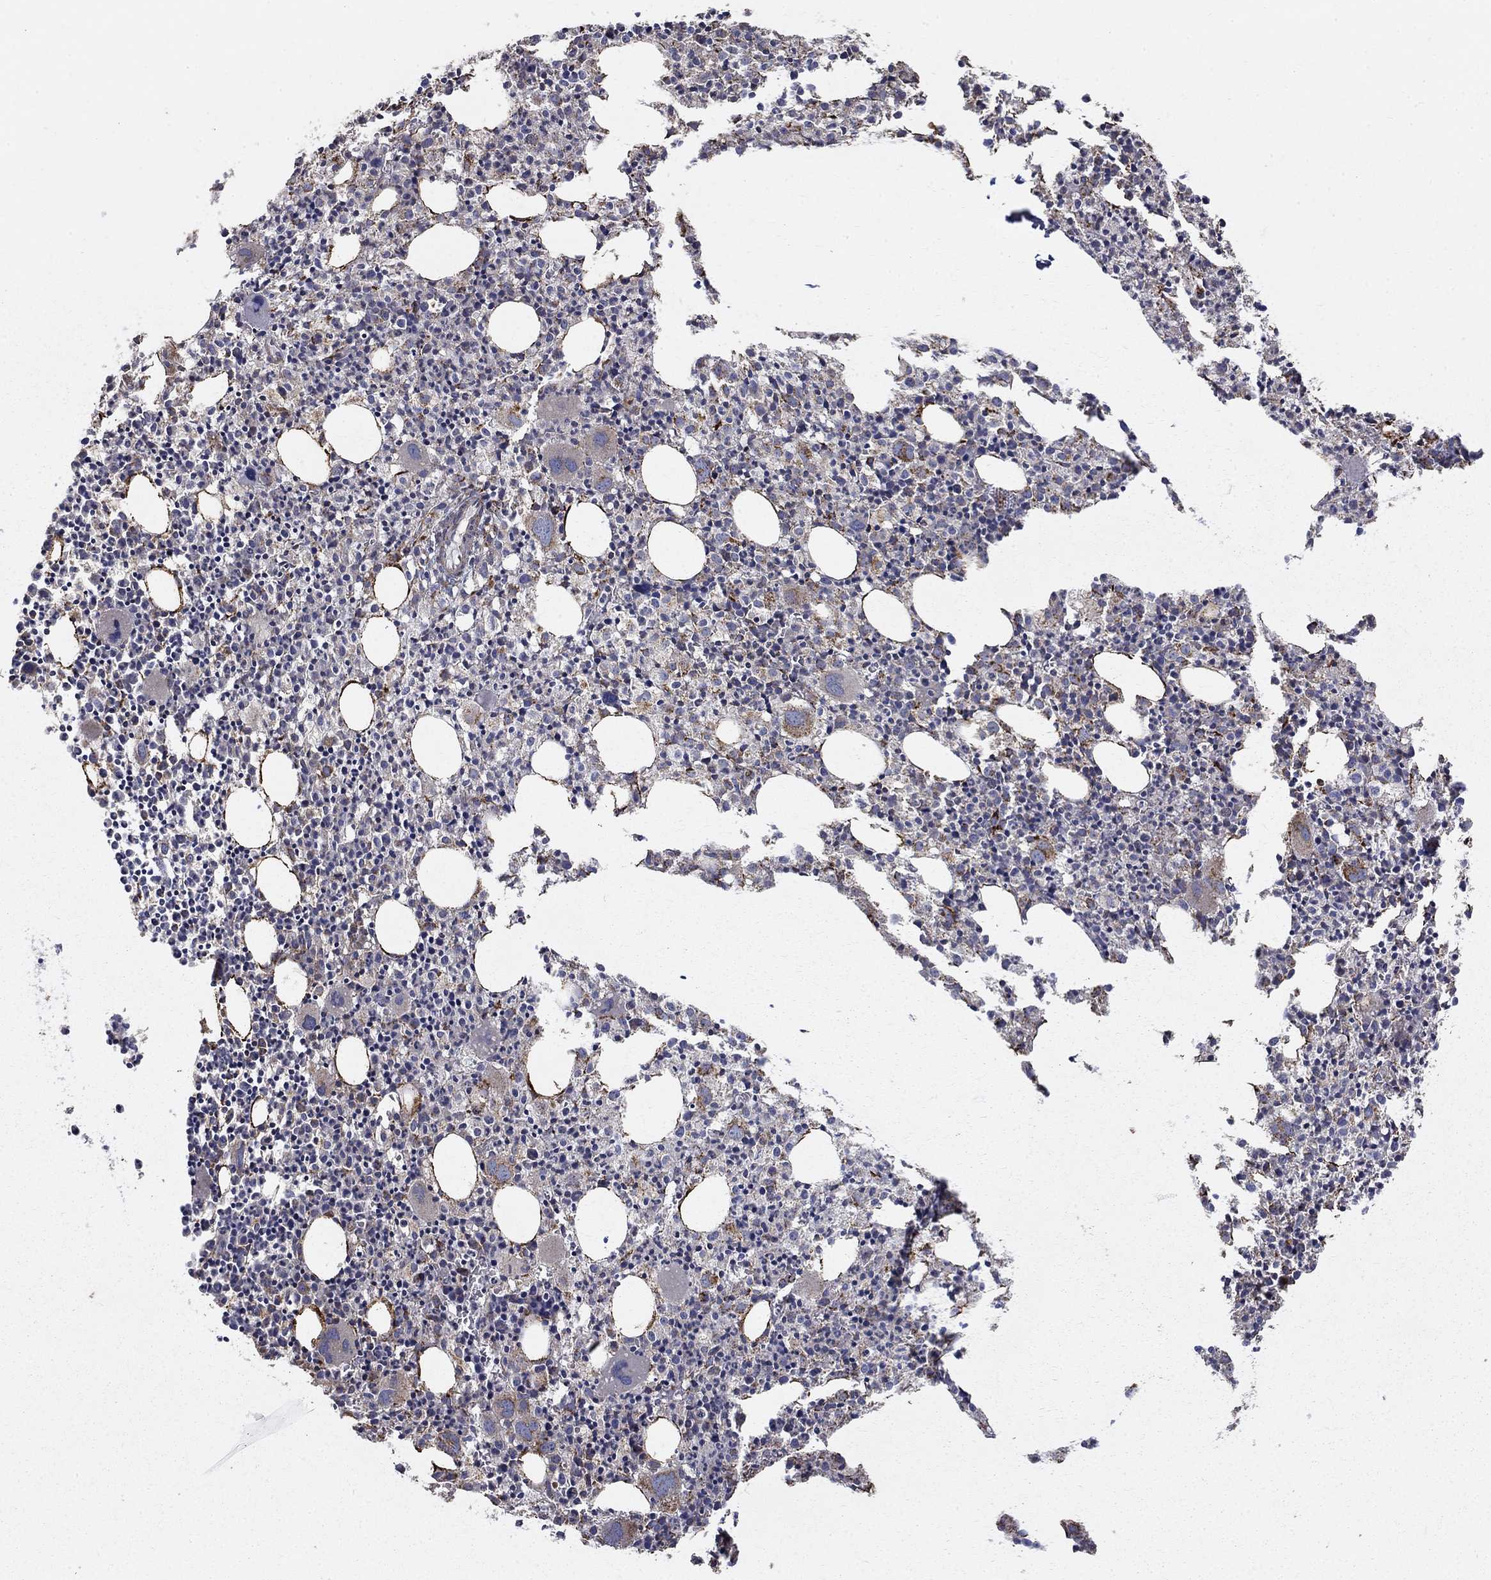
{"staining": {"intensity": "strong", "quantity": "<25%", "location": "cytoplasmic/membranous"}, "tissue": "bone marrow", "cell_type": "Hematopoietic cells", "image_type": "normal", "snomed": [{"axis": "morphology", "description": "Normal tissue, NOS"}, {"axis": "morphology", "description": "Inflammation, NOS"}, {"axis": "topography", "description": "Bone marrow"}], "caption": "This photomicrograph exhibits normal bone marrow stained with immunohistochemistry to label a protein in brown. The cytoplasmic/membranous of hematopoietic cells show strong positivity for the protein. Nuclei are counter-stained blue.", "gene": "GCSH", "patient": {"sex": "male", "age": 3}}